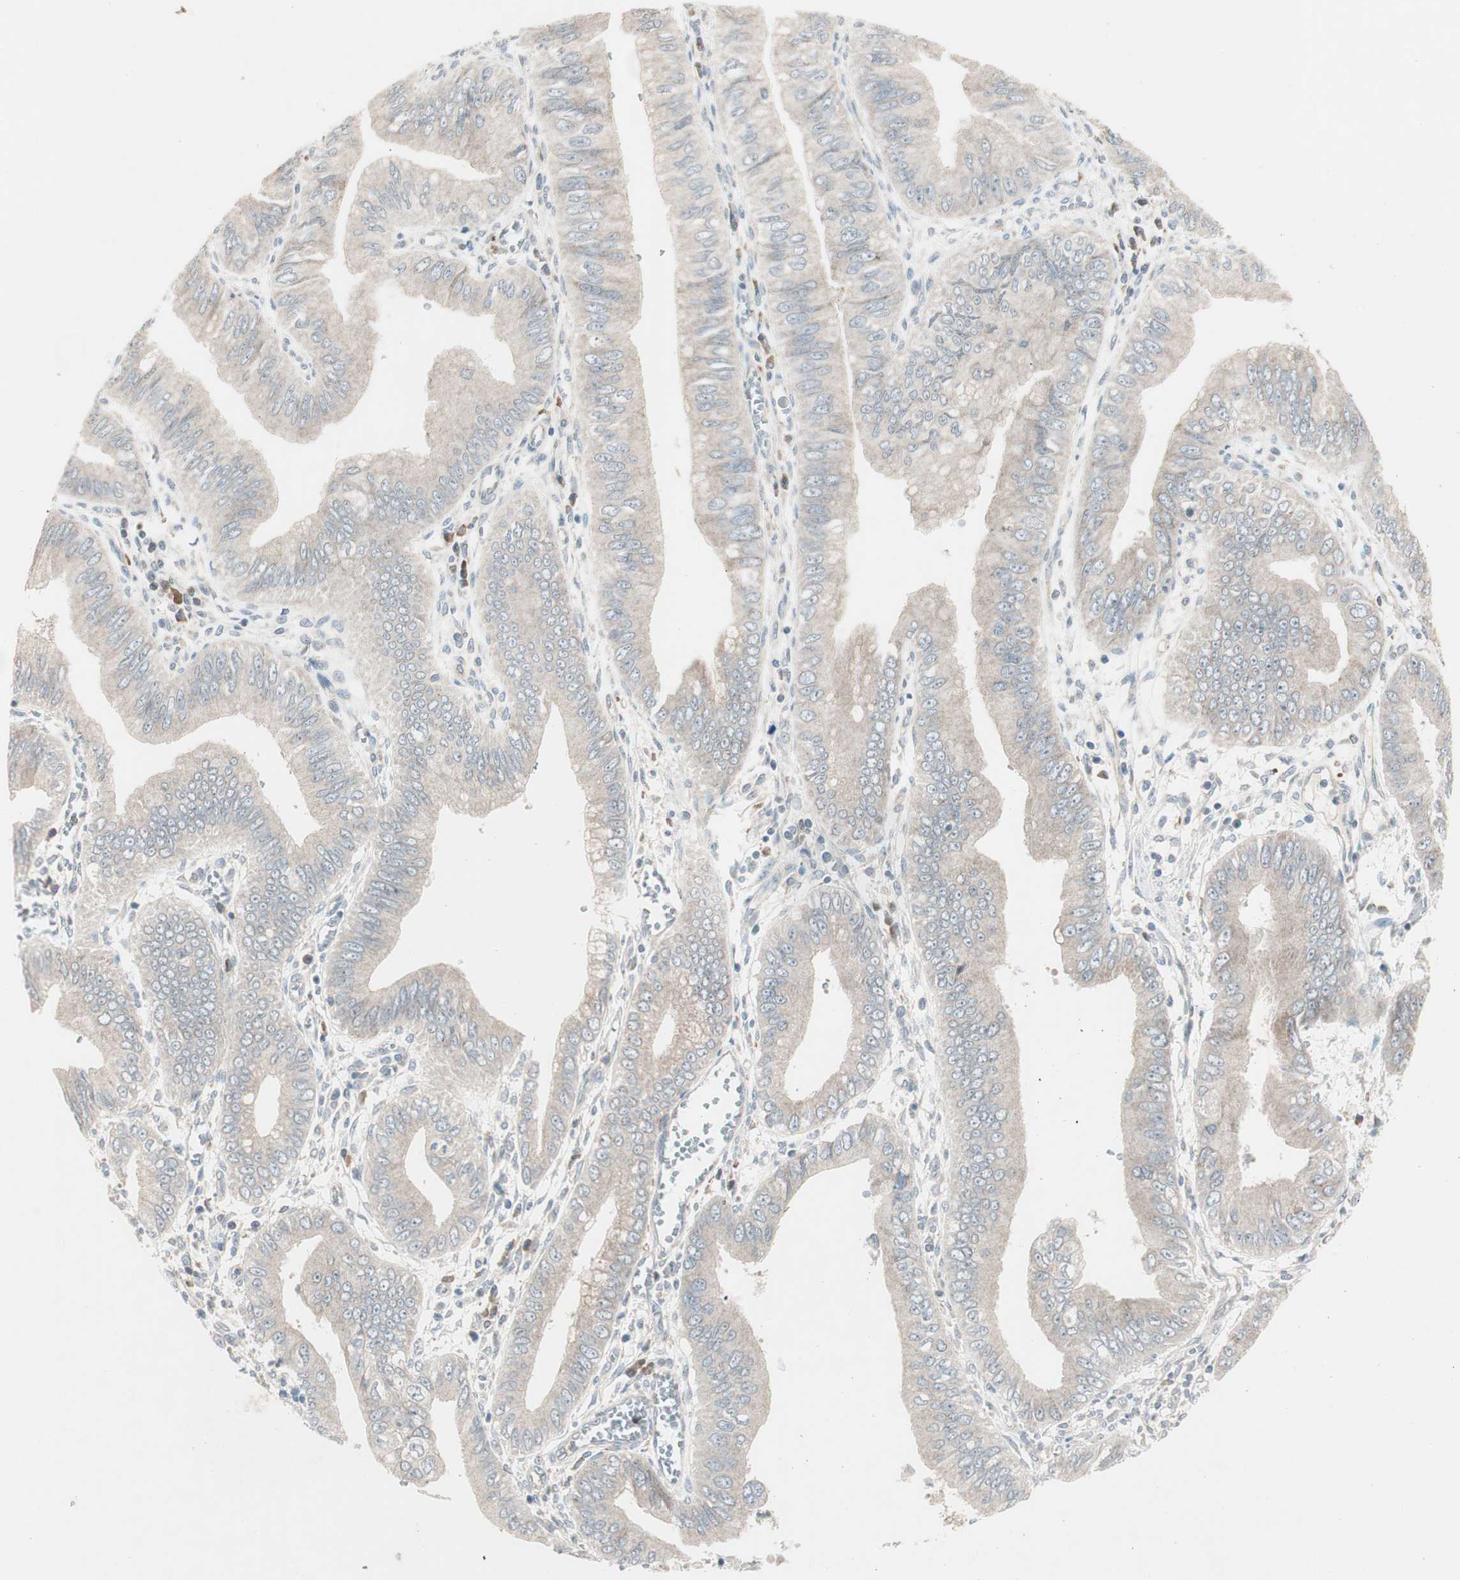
{"staining": {"intensity": "weak", "quantity": ">75%", "location": "cytoplasmic/membranous"}, "tissue": "pancreatic cancer", "cell_type": "Tumor cells", "image_type": "cancer", "snomed": [{"axis": "morphology", "description": "Normal tissue, NOS"}, {"axis": "topography", "description": "Lymph node"}], "caption": "Pancreatic cancer stained with a brown dye demonstrates weak cytoplasmic/membranous positive staining in approximately >75% of tumor cells.", "gene": "CCL14", "patient": {"sex": "male", "age": 50}}